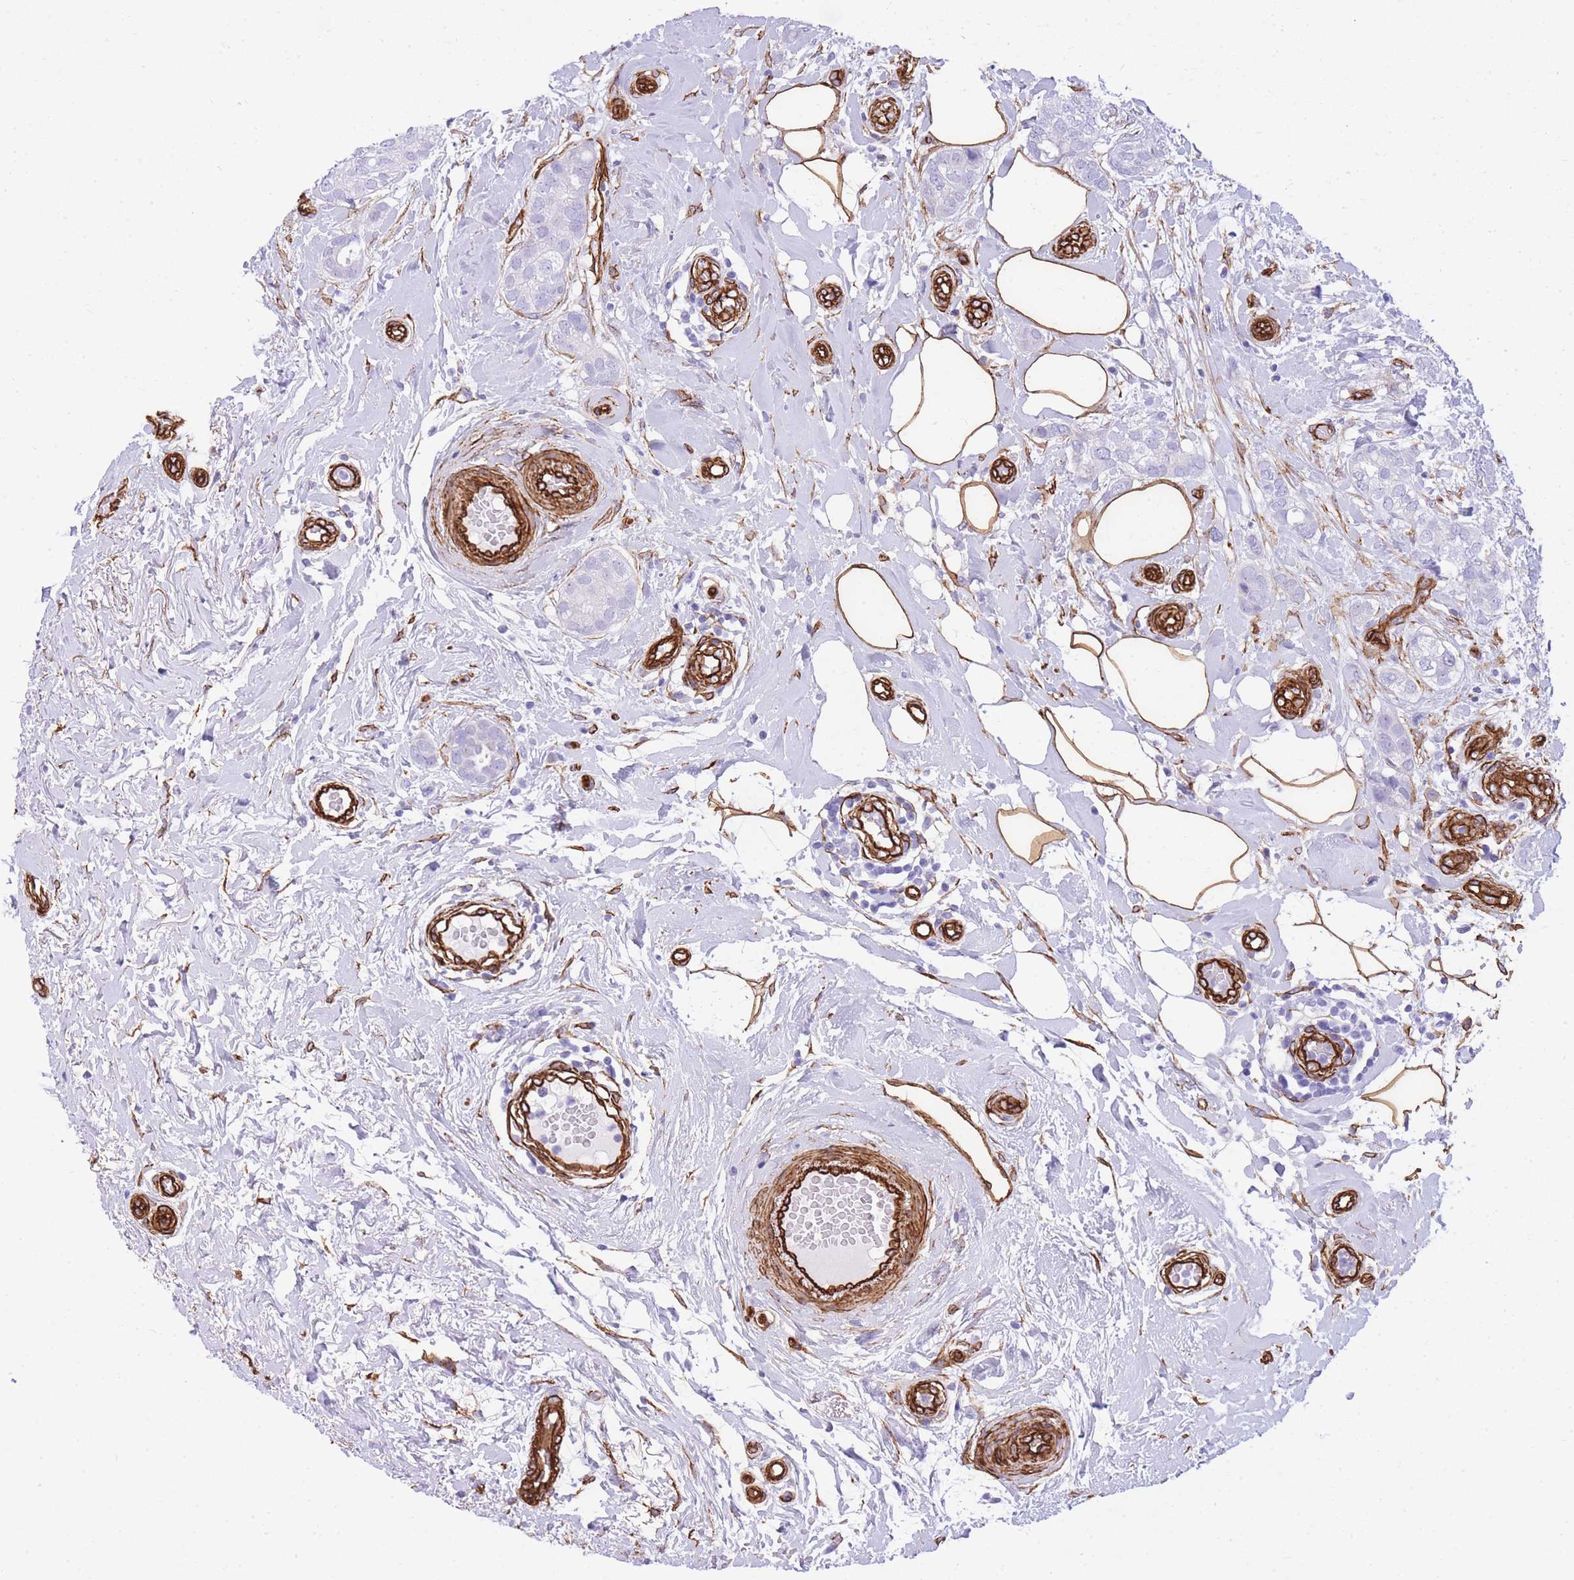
{"staining": {"intensity": "negative", "quantity": "none", "location": "none"}, "tissue": "breast cancer", "cell_type": "Tumor cells", "image_type": "cancer", "snomed": [{"axis": "morphology", "description": "Duct carcinoma"}, {"axis": "topography", "description": "Breast"}], "caption": "This is a image of IHC staining of breast cancer, which shows no positivity in tumor cells.", "gene": "CAVIN1", "patient": {"sex": "female", "age": 73}}